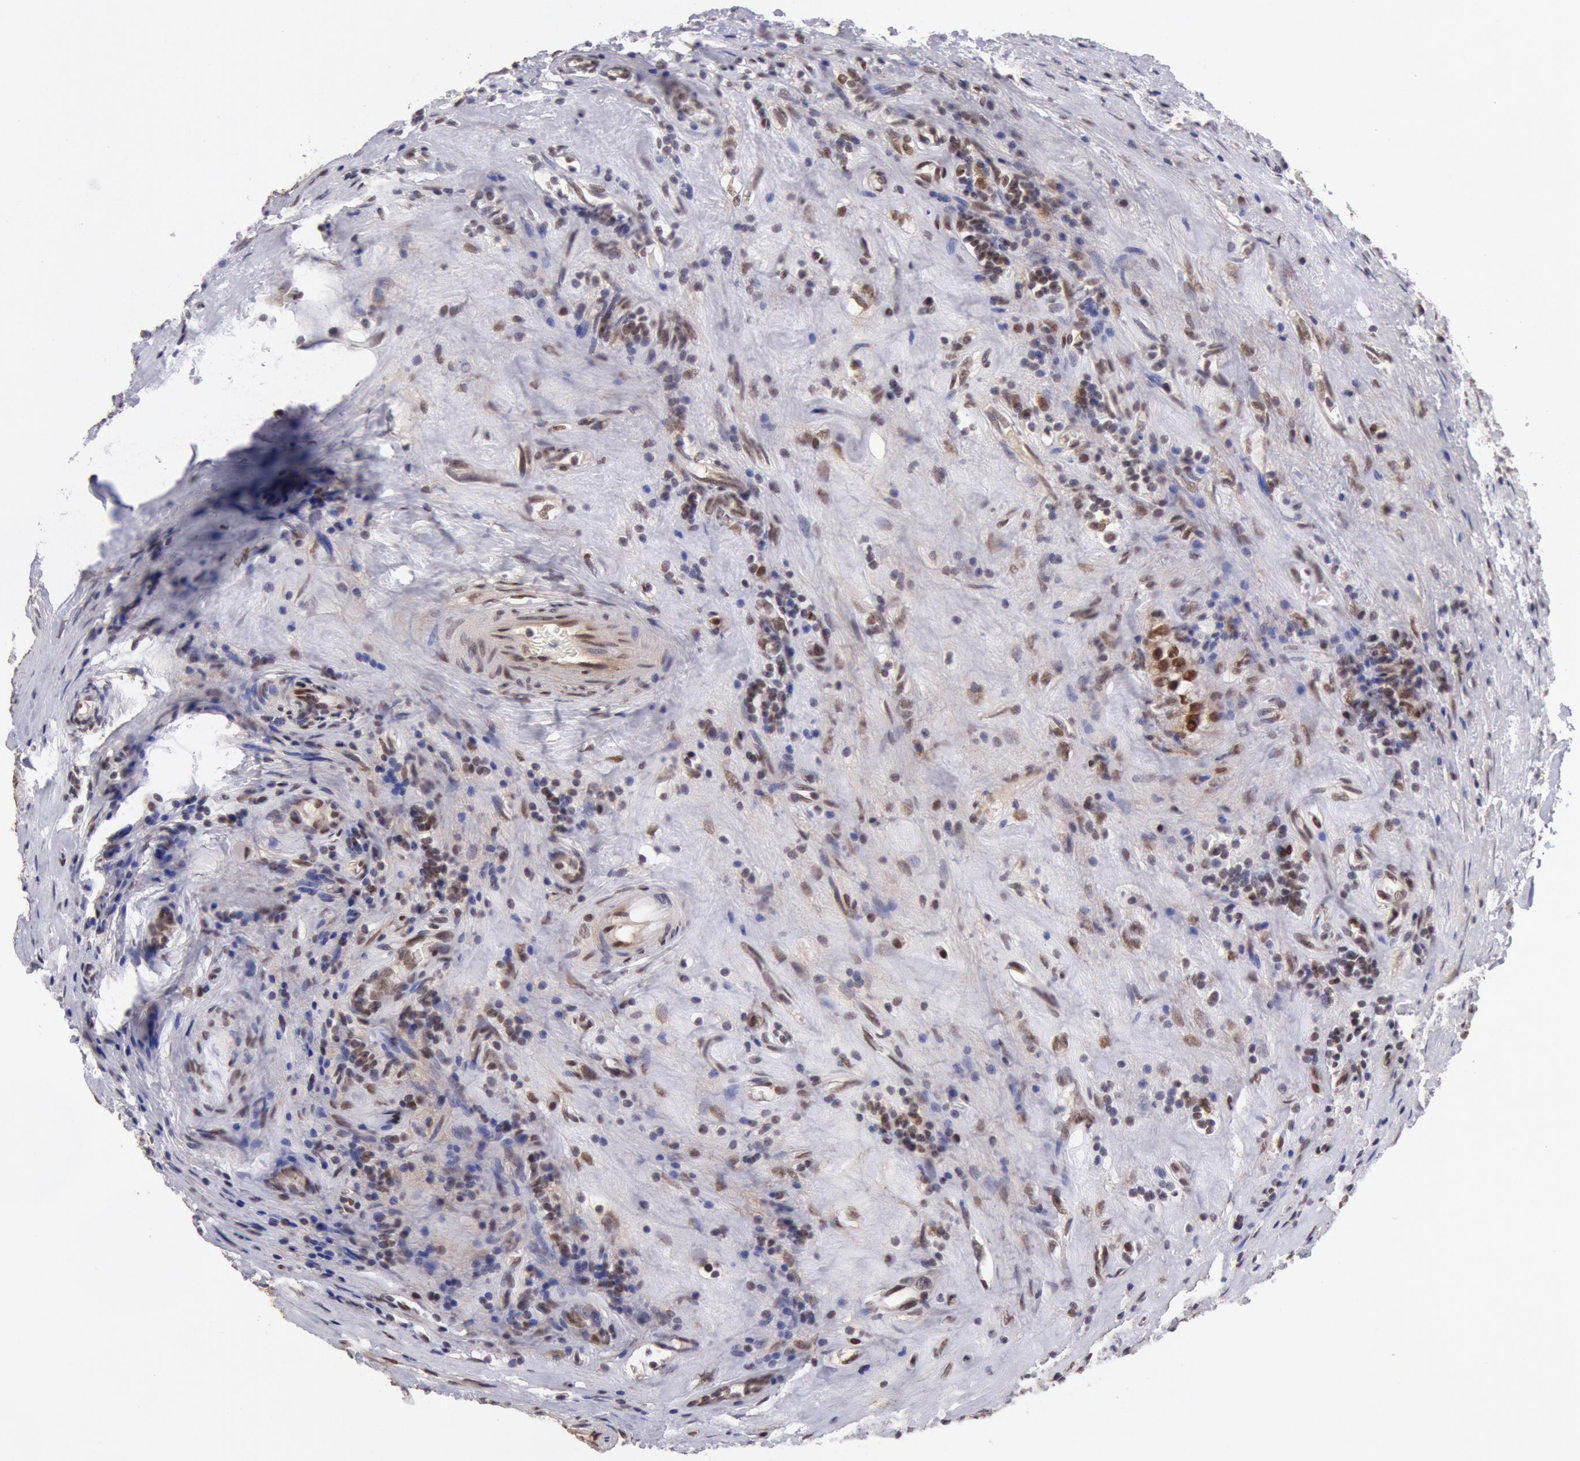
{"staining": {"intensity": "moderate", "quantity": ">75%", "location": "nuclear"}, "tissue": "testis cancer", "cell_type": "Tumor cells", "image_type": "cancer", "snomed": [{"axis": "morphology", "description": "Seminoma, NOS"}, {"axis": "topography", "description": "Testis"}], "caption": "Immunohistochemistry (IHC) of testis seminoma demonstrates medium levels of moderate nuclear staining in about >75% of tumor cells.", "gene": "CDKN2B", "patient": {"sex": "male", "age": 34}}